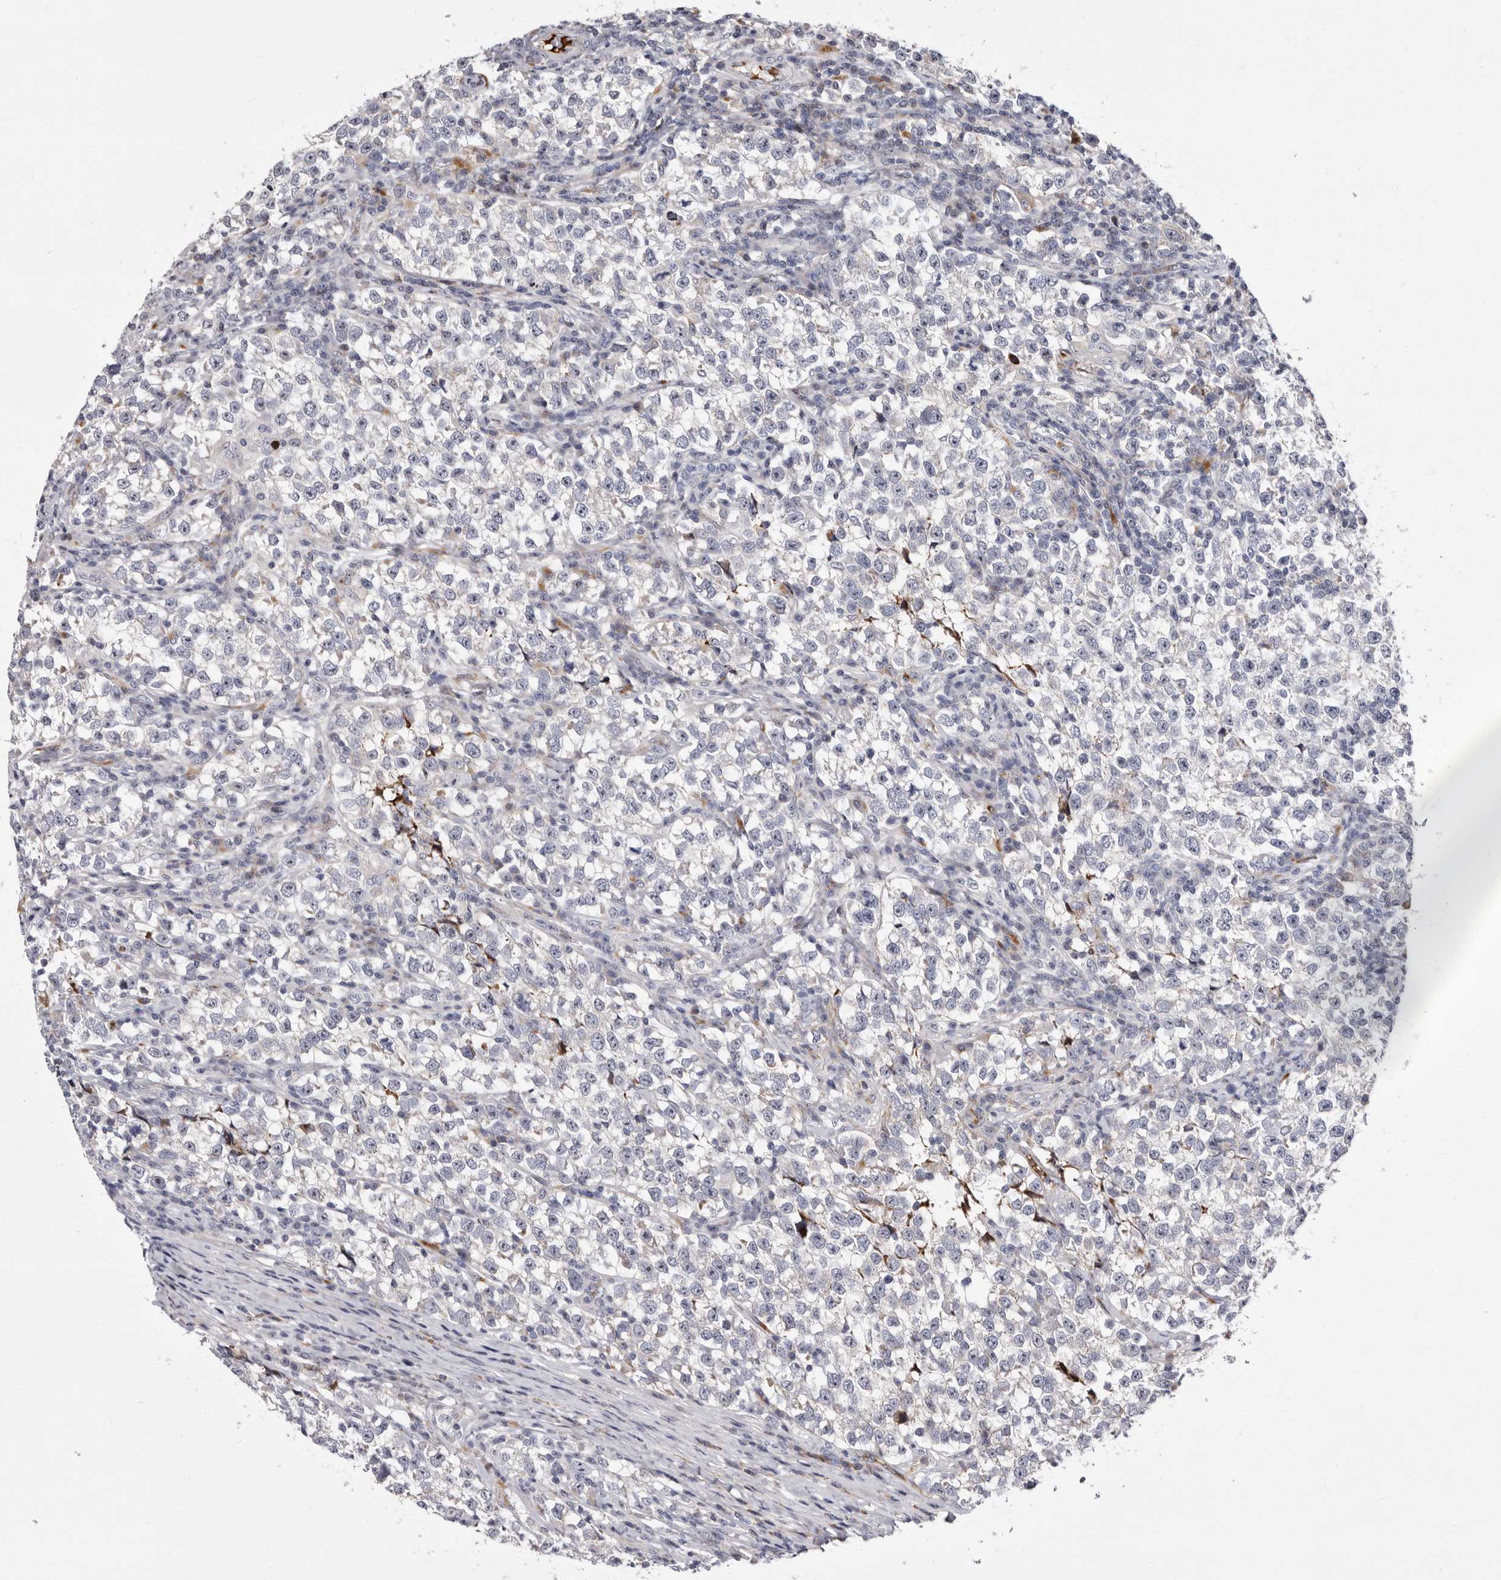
{"staining": {"intensity": "negative", "quantity": "none", "location": "none"}, "tissue": "testis cancer", "cell_type": "Tumor cells", "image_type": "cancer", "snomed": [{"axis": "morphology", "description": "Normal tissue, NOS"}, {"axis": "morphology", "description": "Seminoma, NOS"}, {"axis": "topography", "description": "Testis"}], "caption": "A high-resolution image shows immunohistochemistry (IHC) staining of testis seminoma, which displays no significant positivity in tumor cells.", "gene": "NUBPL", "patient": {"sex": "male", "age": 43}}